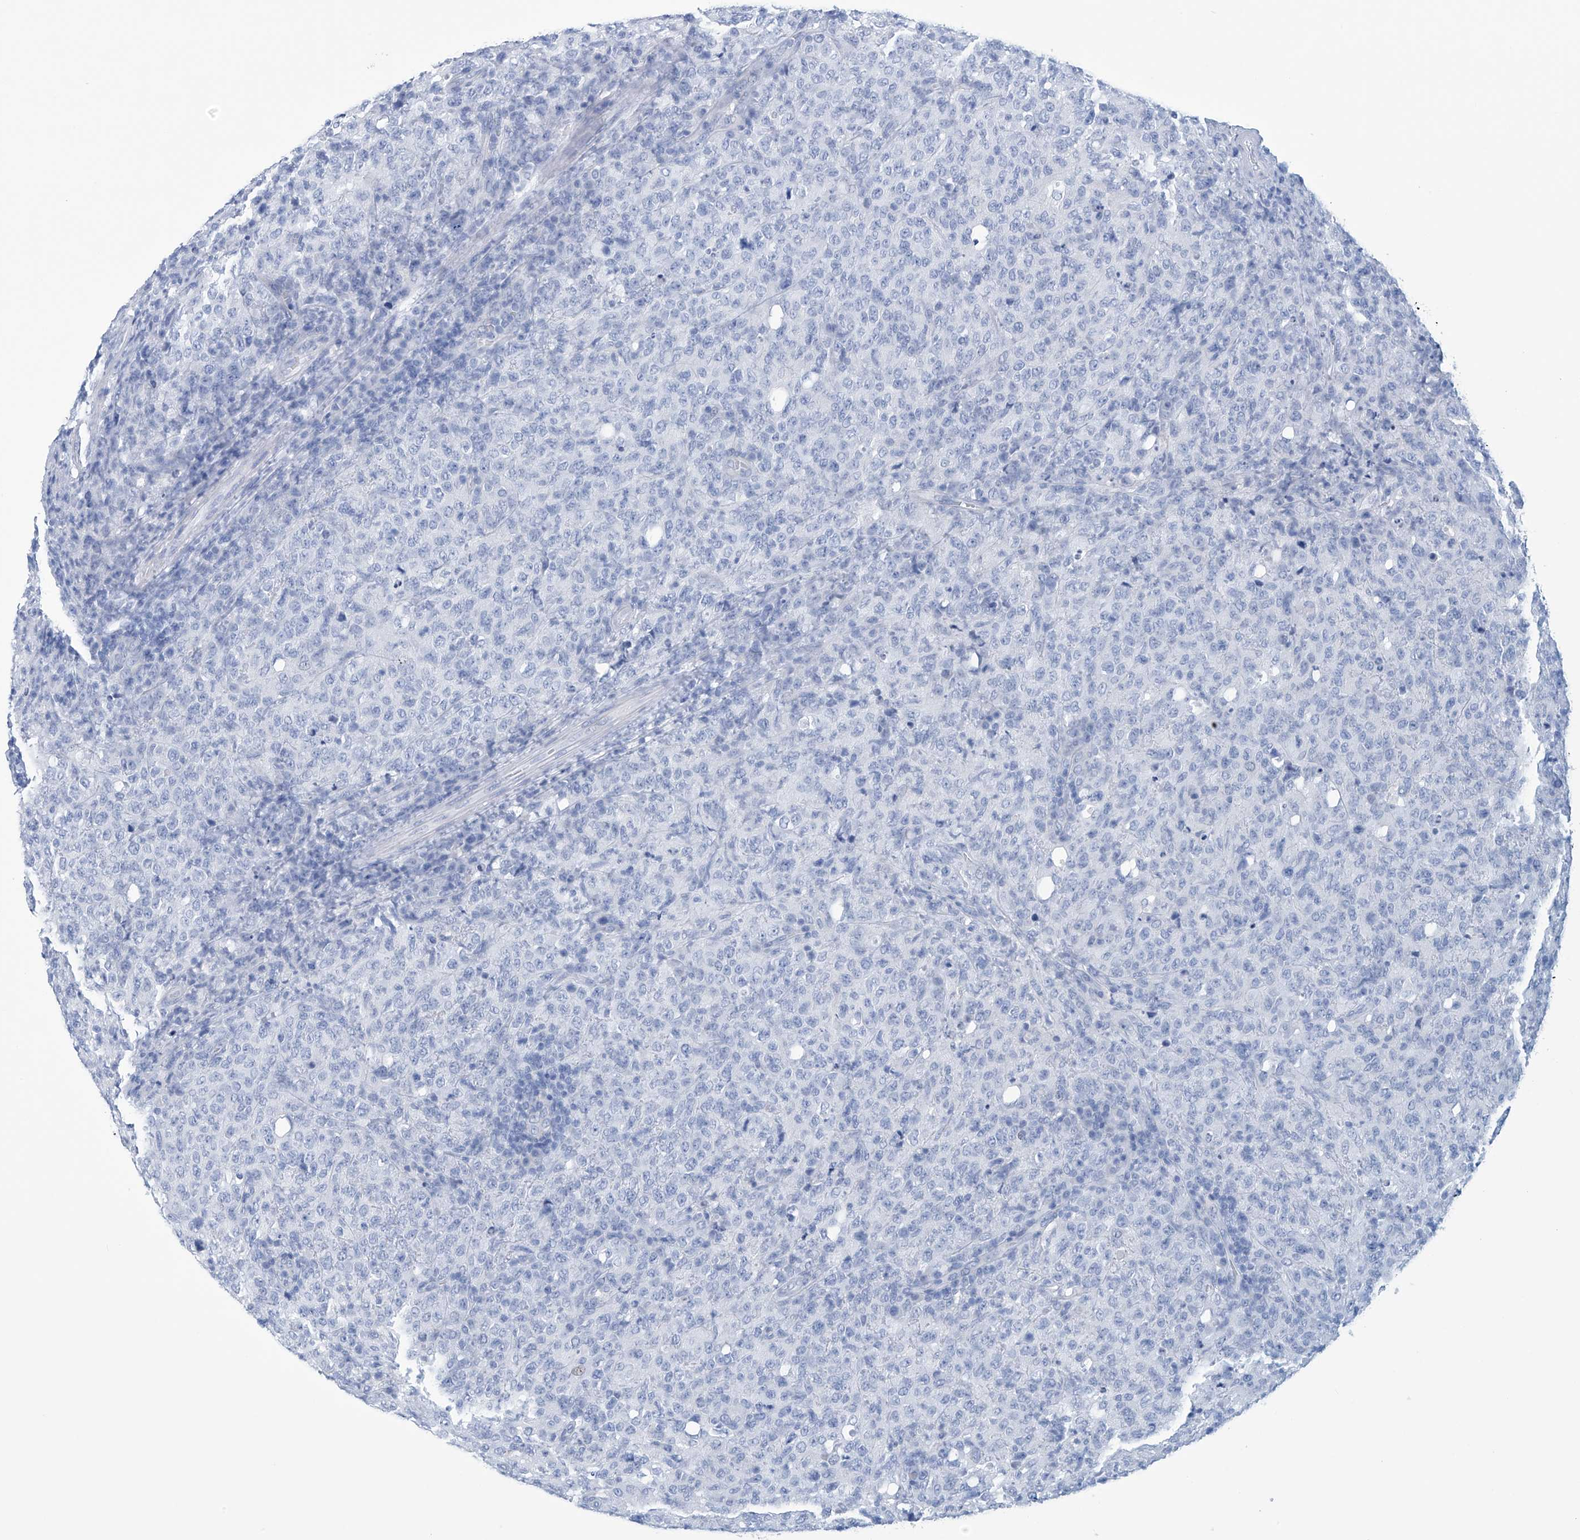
{"staining": {"intensity": "negative", "quantity": "none", "location": "none"}, "tissue": "lymphoma", "cell_type": "Tumor cells", "image_type": "cancer", "snomed": [{"axis": "morphology", "description": "Malignant lymphoma, non-Hodgkin's type, High grade"}, {"axis": "topography", "description": "Tonsil"}], "caption": "Image shows no protein staining in tumor cells of lymphoma tissue.", "gene": "DSP", "patient": {"sex": "female", "age": 36}}